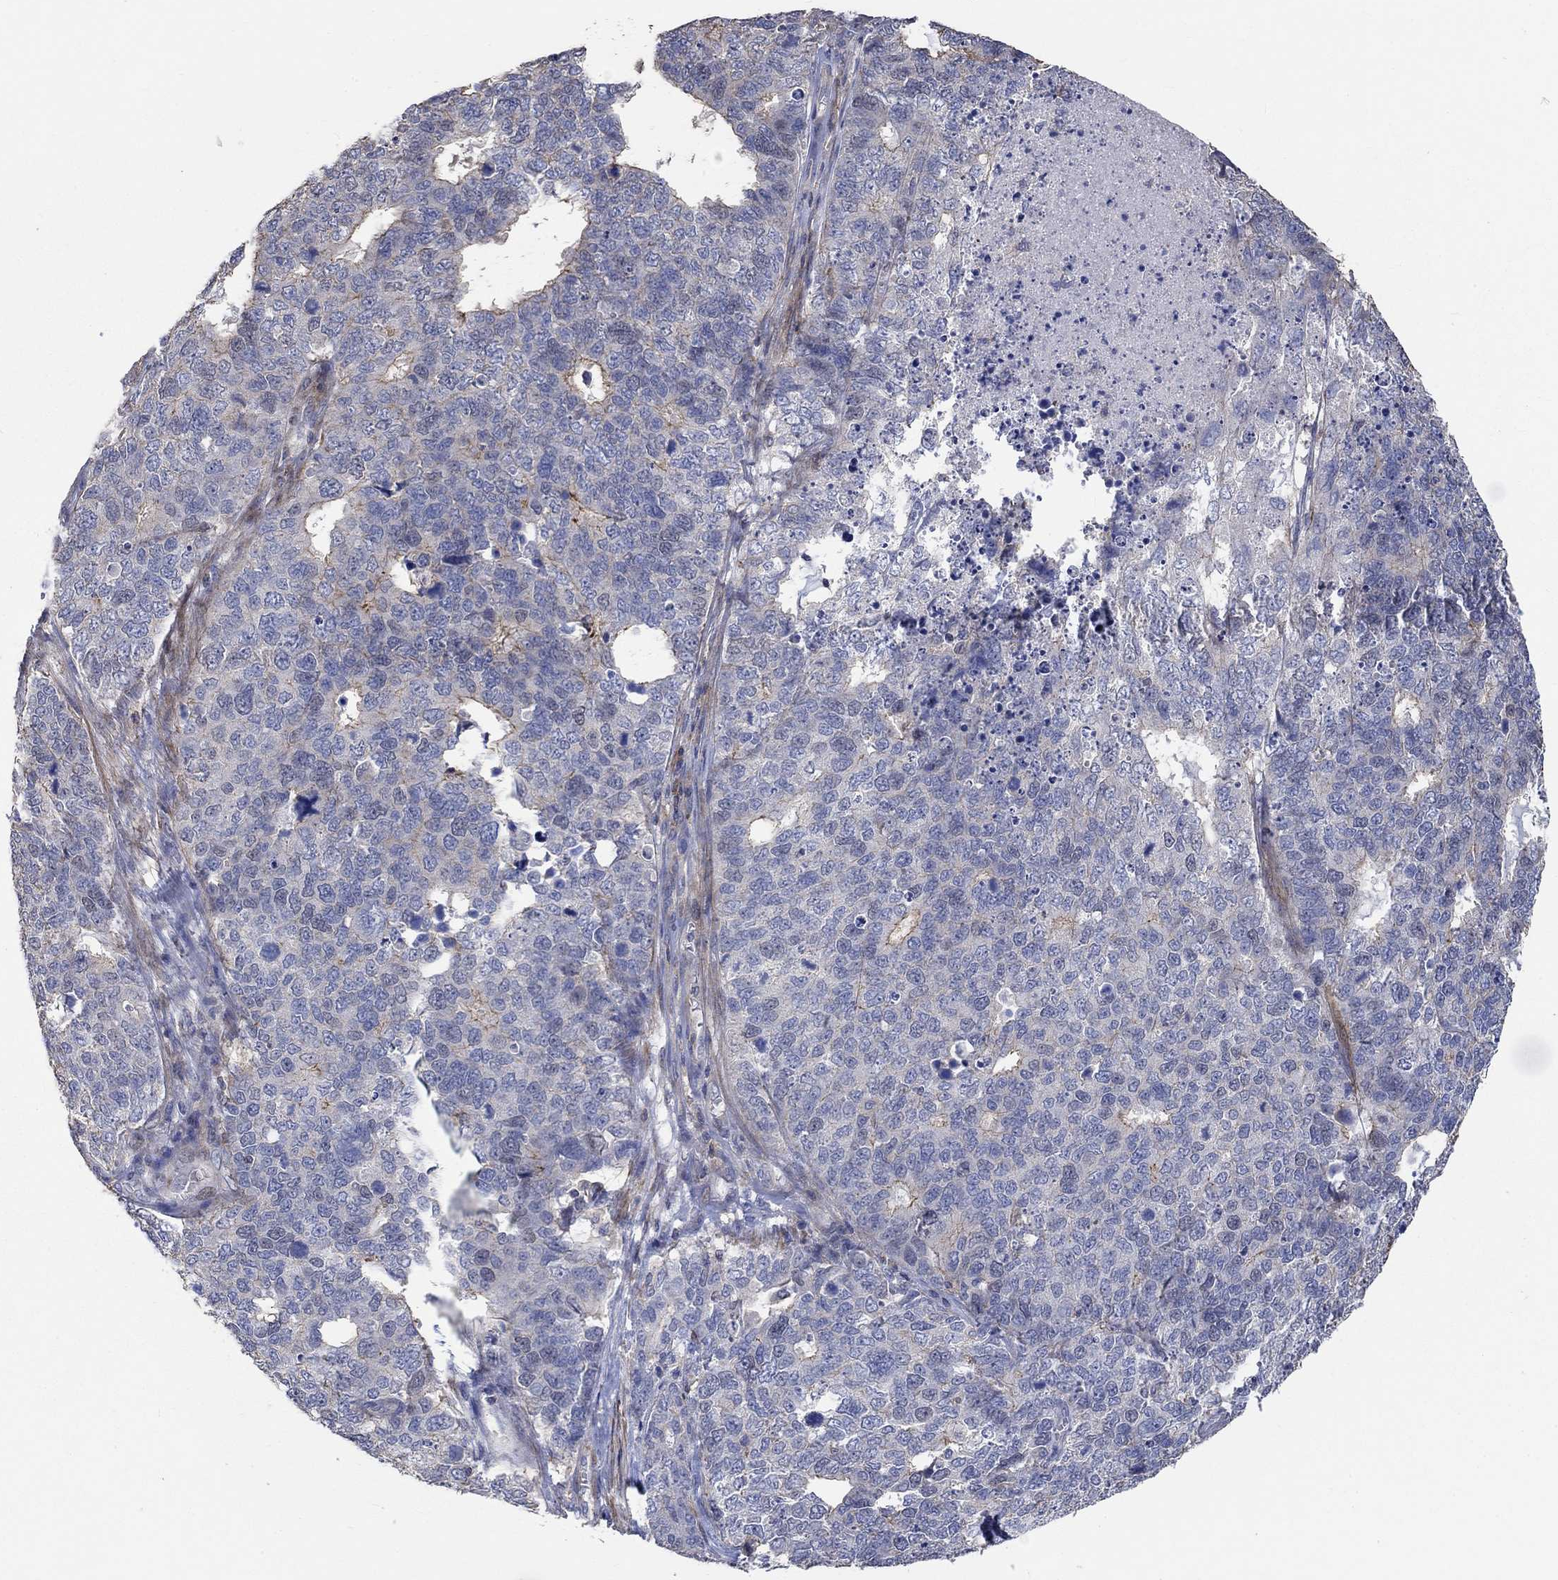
{"staining": {"intensity": "moderate", "quantity": "<25%", "location": "cytoplasmic/membranous"}, "tissue": "cervical cancer", "cell_type": "Tumor cells", "image_type": "cancer", "snomed": [{"axis": "morphology", "description": "Squamous cell carcinoma, NOS"}, {"axis": "topography", "description": "Cervix"}], "caption": "This image reveals cervical cancer stained with immunohistochemistry (IHC) to label a protein in brown. The cytoplasmic/membranous of tumor cells show moderate positivity for the protein. Nuclei are counter-stained blue.", "gene": "TNFAIP8L3", "patient": {"sex": "female", "age": 63}}